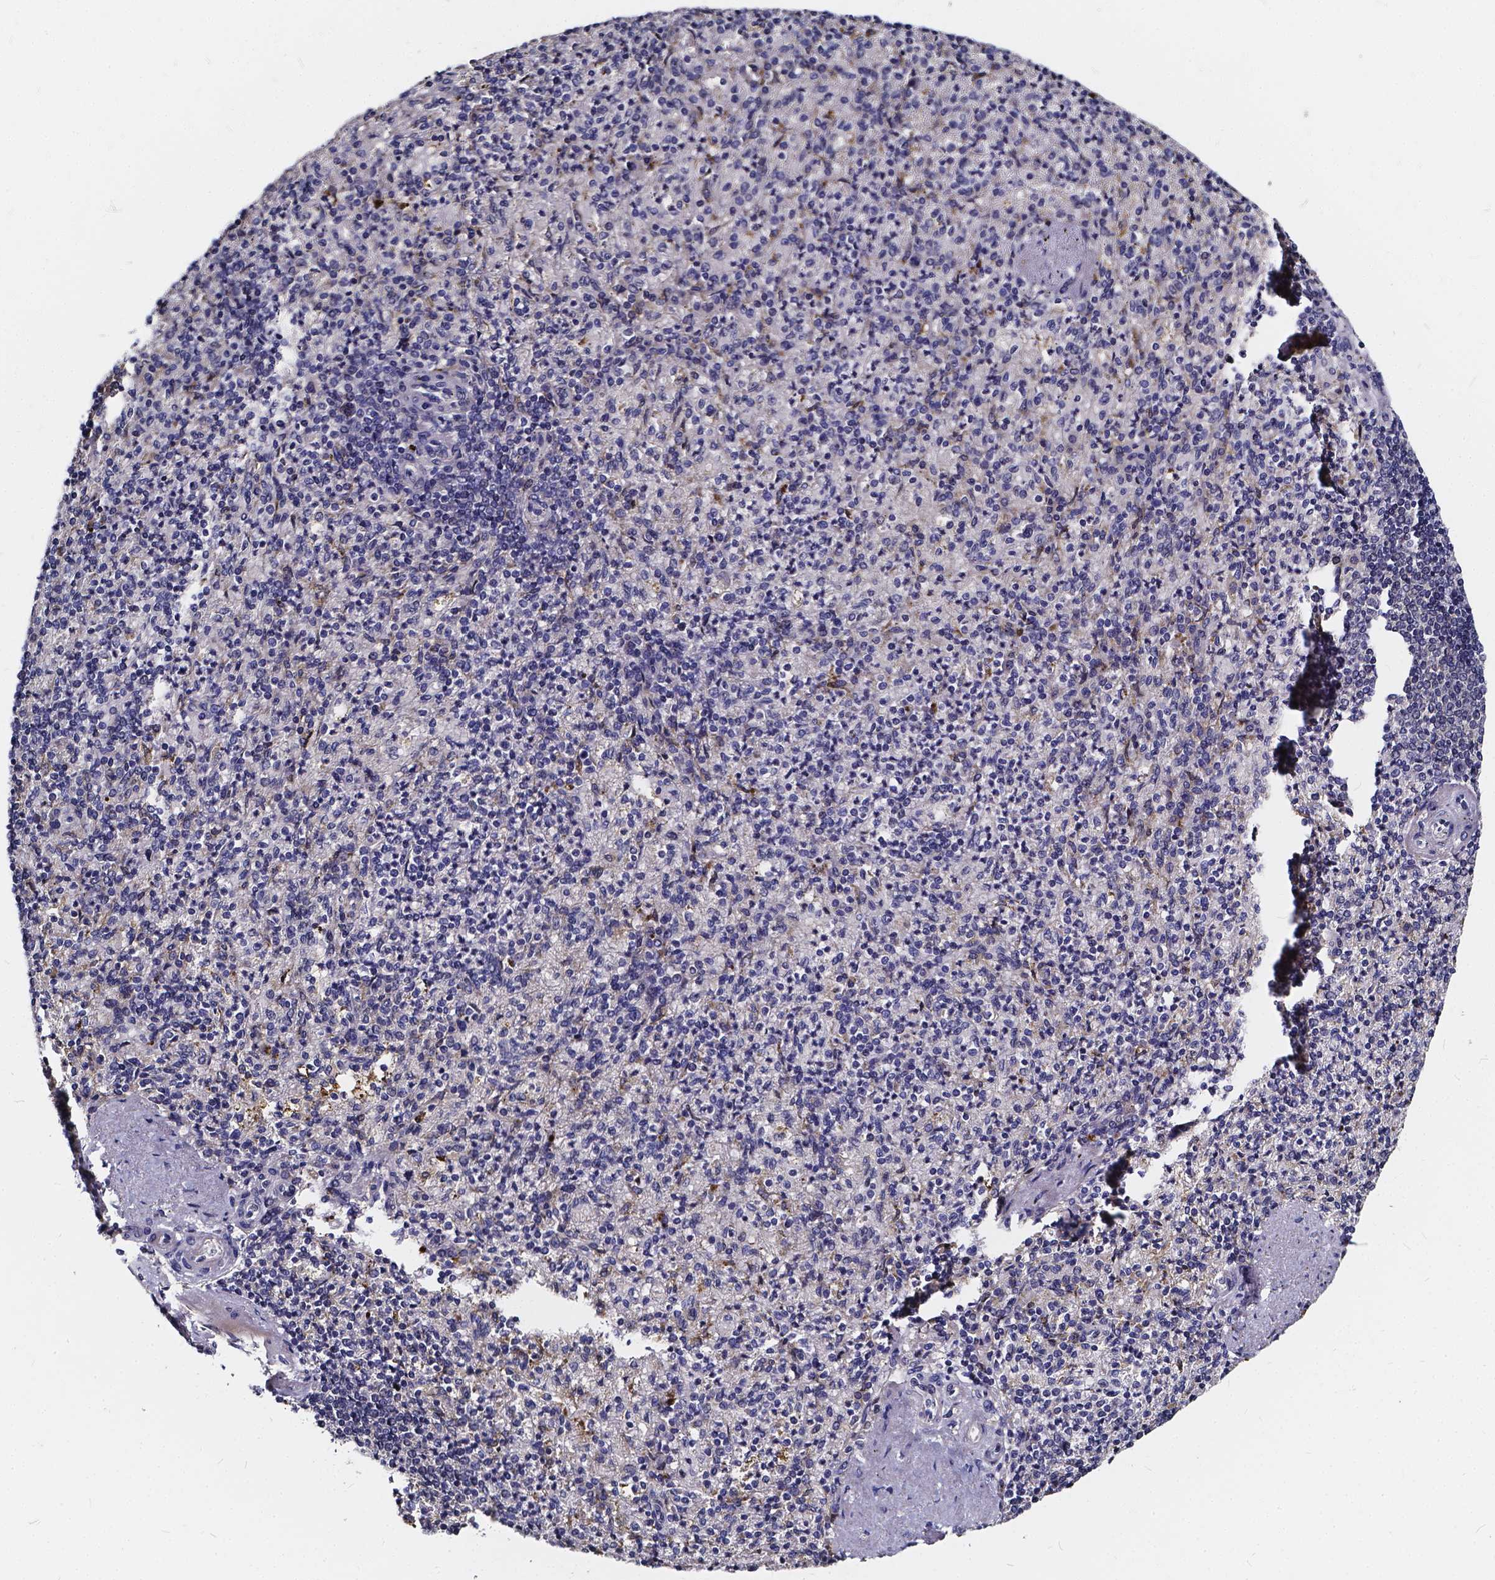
{"staining": {"intensity": "moderate", "quantity": "<25%", "location": "cytoplasmic/membranous"}, "tissue": "spleen", "cell_type": "Cells in red pulp", "image_type": "normal", "snomed": [{"axis": "morphology", "description": "Normal tissue, NOS"}, {"axis": "topography", "description": "Spleen"}], "caption": "This image exhibits immunohistochemistry staining of normal spleen, with low moderate cytoplasmic/membranous positivity in about <25% of cells in red pulp.", "gene": "SOWAHA", "patient": {"sex": "female", "age": 74}}